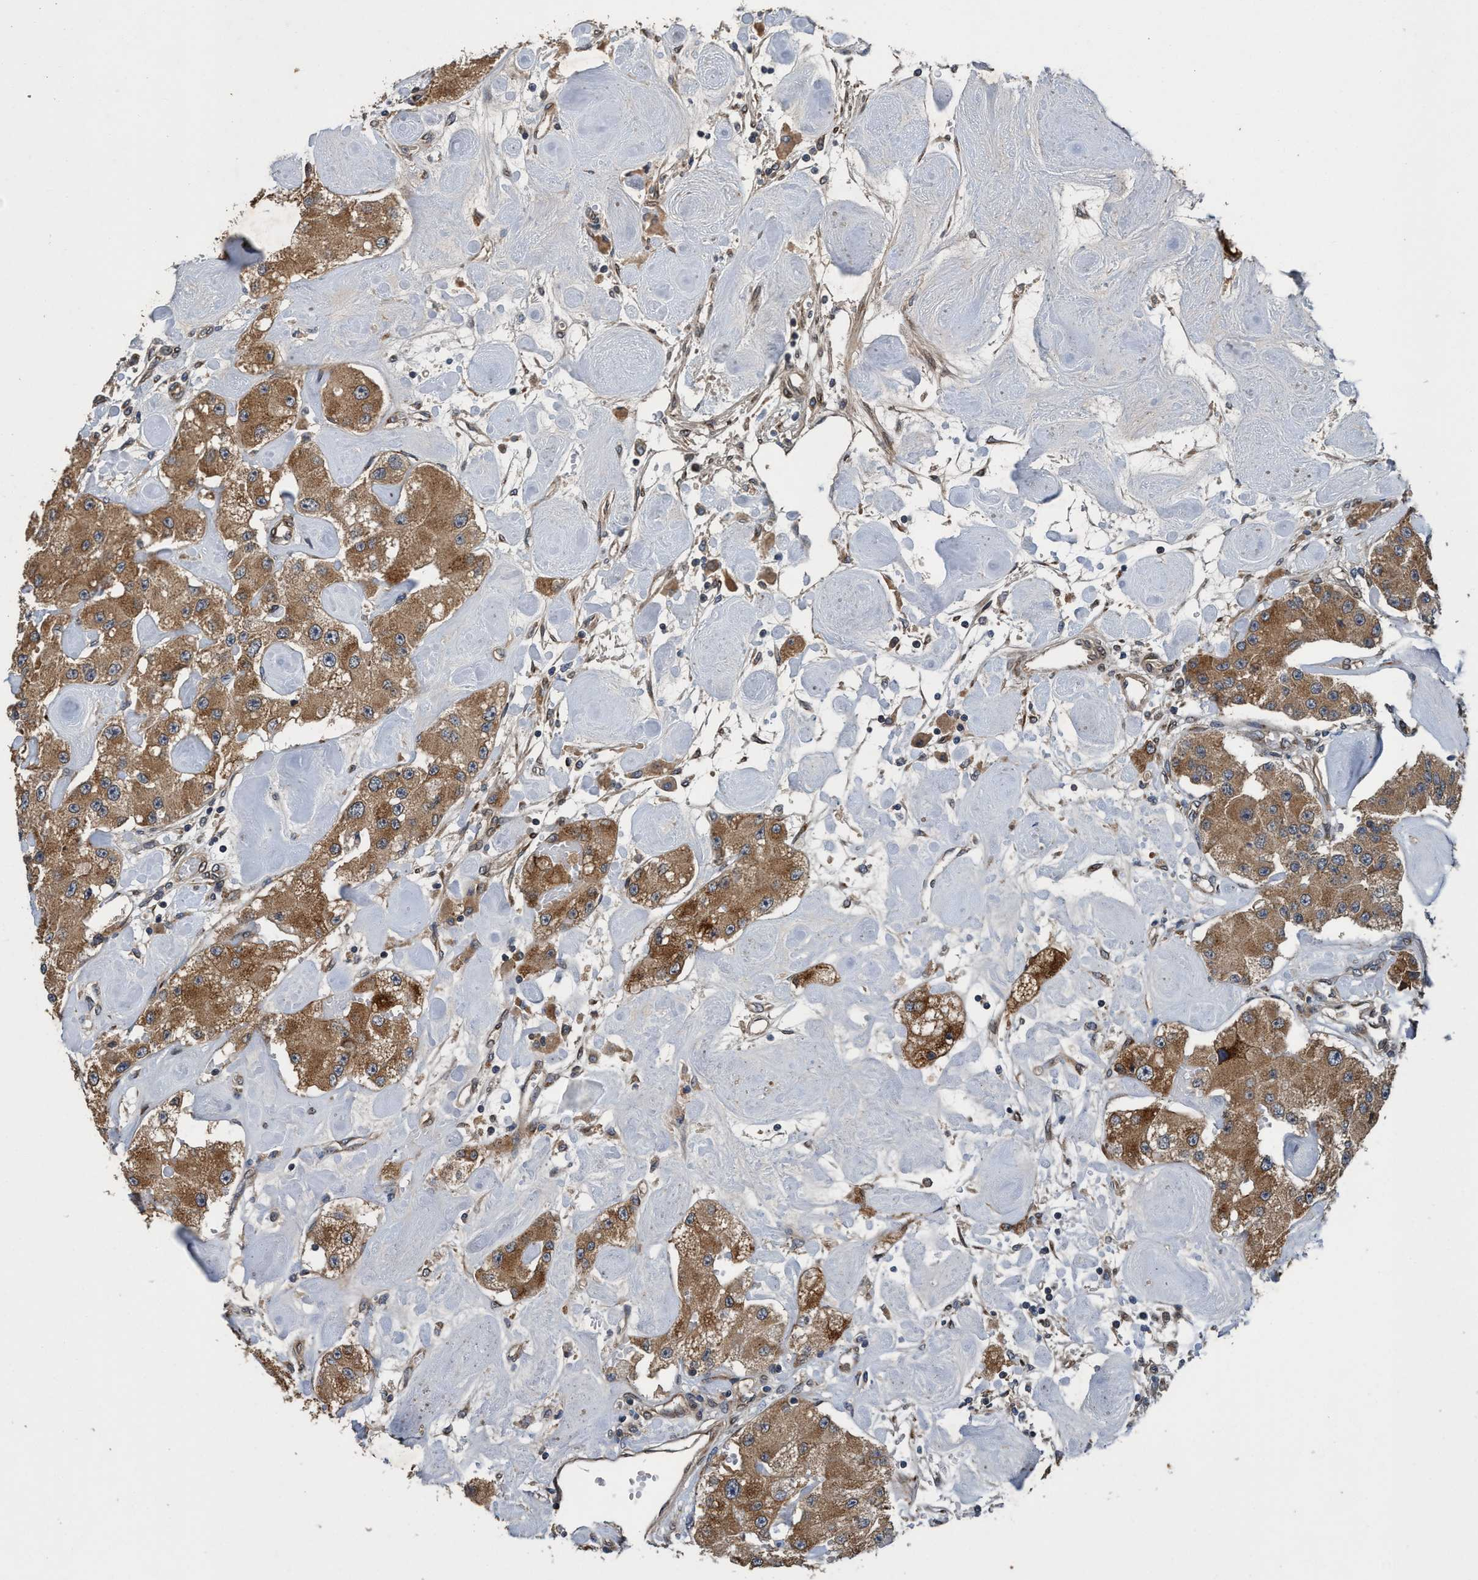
{"staining": {"intensity": "moderate", "quantity": ">75%", "location": "cytoplasmic/membranous"}, "tissue": "carcinoid", "cell_type": "Tumor cells", "image_type": "cancer", "snomed": [{"axis": "morphology", "description": "Carcinoid, malignant, NOS"}, {"axis": "topography", "description": "Pancreas"}], "caption": "Protein expression analysis of malignant carcinoid demonstrates moderate cytoplasmic/membranous staining in about >75% of tumor cells.", "gene": "MACC1", "patient": {"sex": "male", "age": 41}}